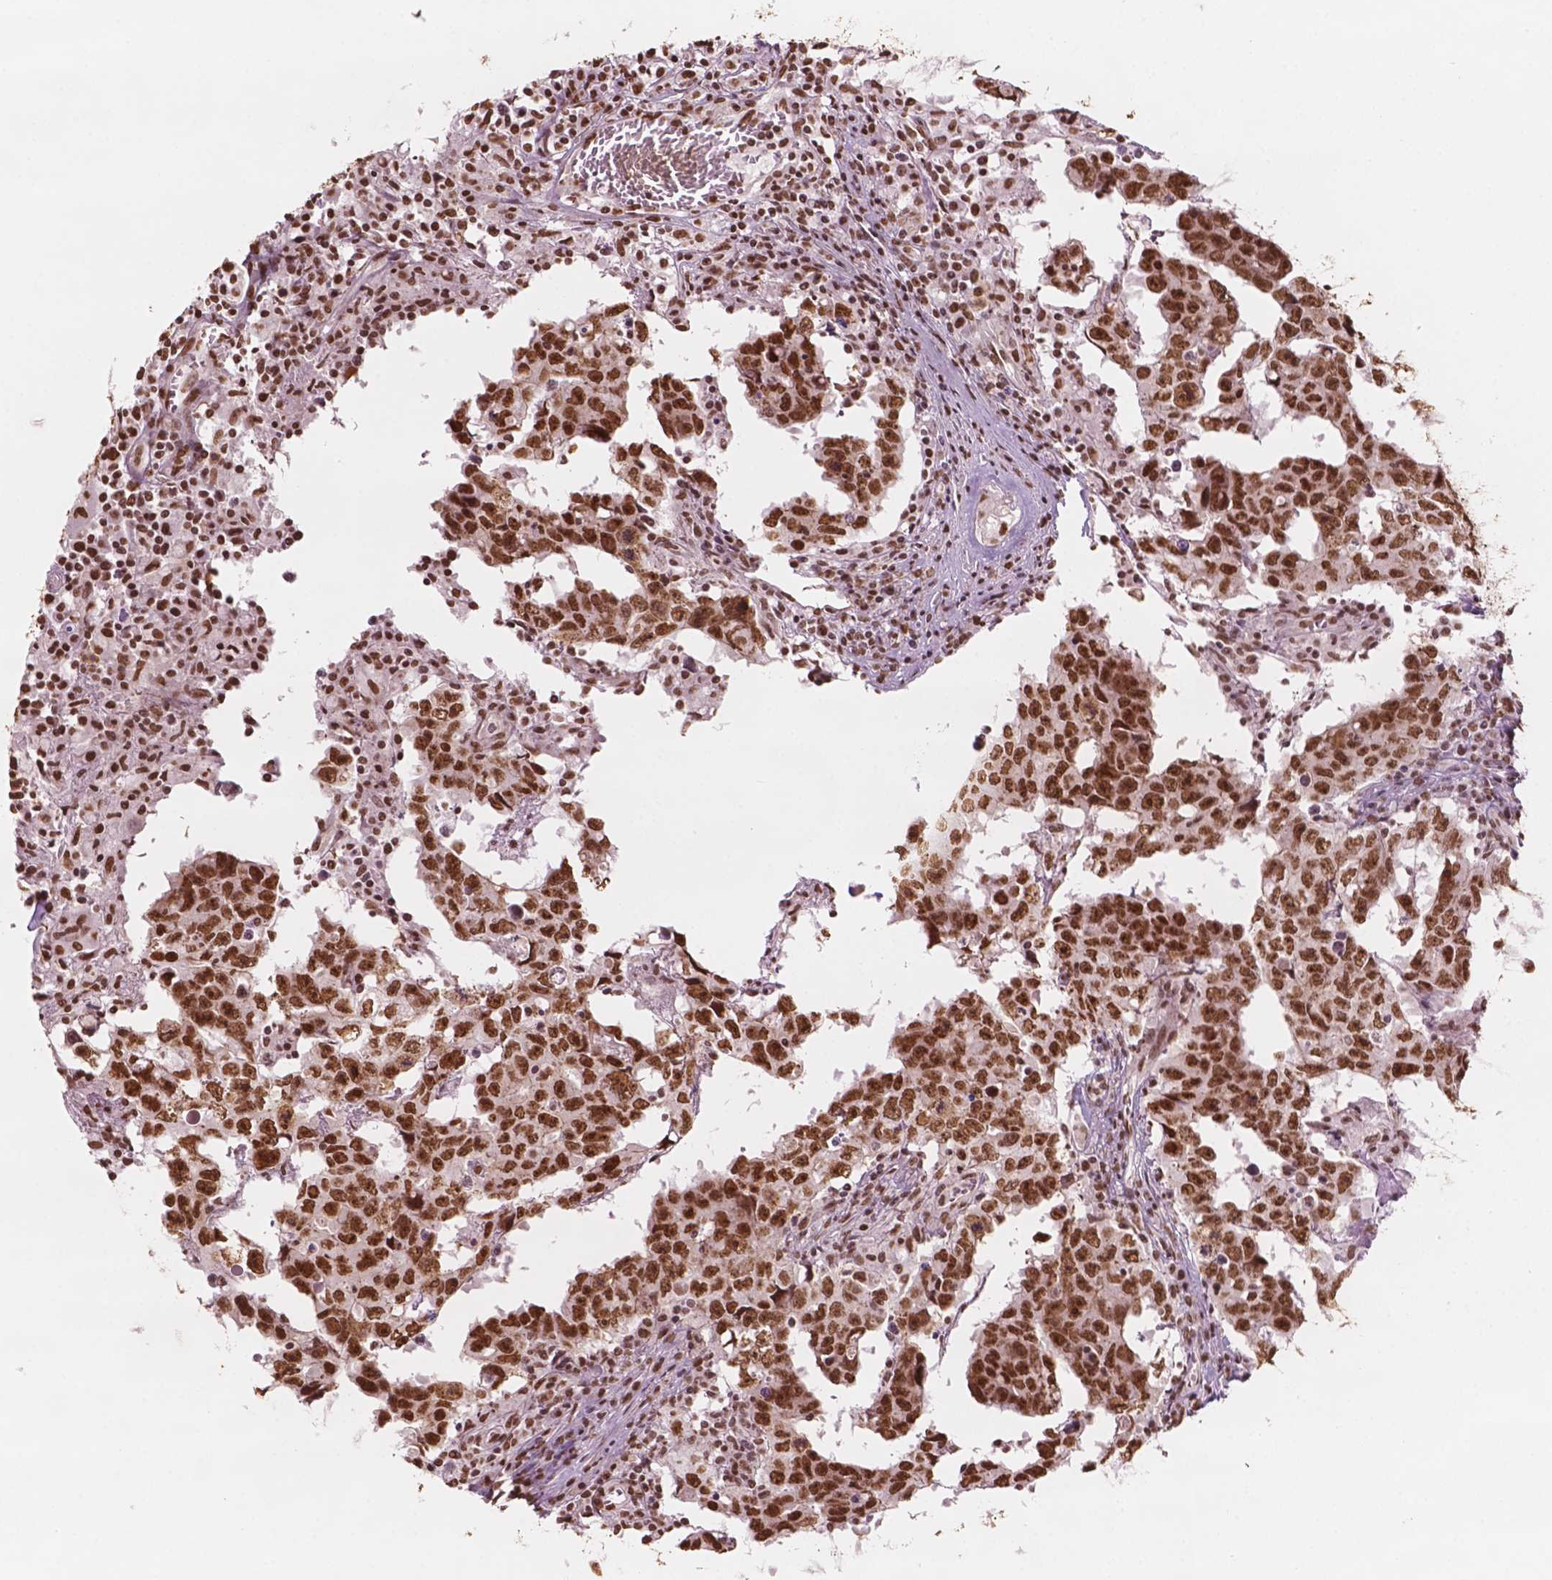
{"staining": {"intensity": "moderate", "quantity": ">75%", "location": "nuclear"}, "tissue": "testis cancer", "cell_type": "Tumor cells", "image_type": "cancer", "snomed": [{"axis": "morphology", "description": "Carcinoma, Embryonal, NOS"}, {"axis": "topography", "description": "Testis"}], "caption": "Immunohistochemical staining of embryonal carcinoma (testis) reveals medium levels of moderate nuclear protein staining in about >75% of tumor cells. (DAB (3,3'-diaminobenzidine) IHC, brown staining for protein, blue staining for nuclei).", "gene": "GTF3C5", "patient": {"sex": "male", "age": 22}}